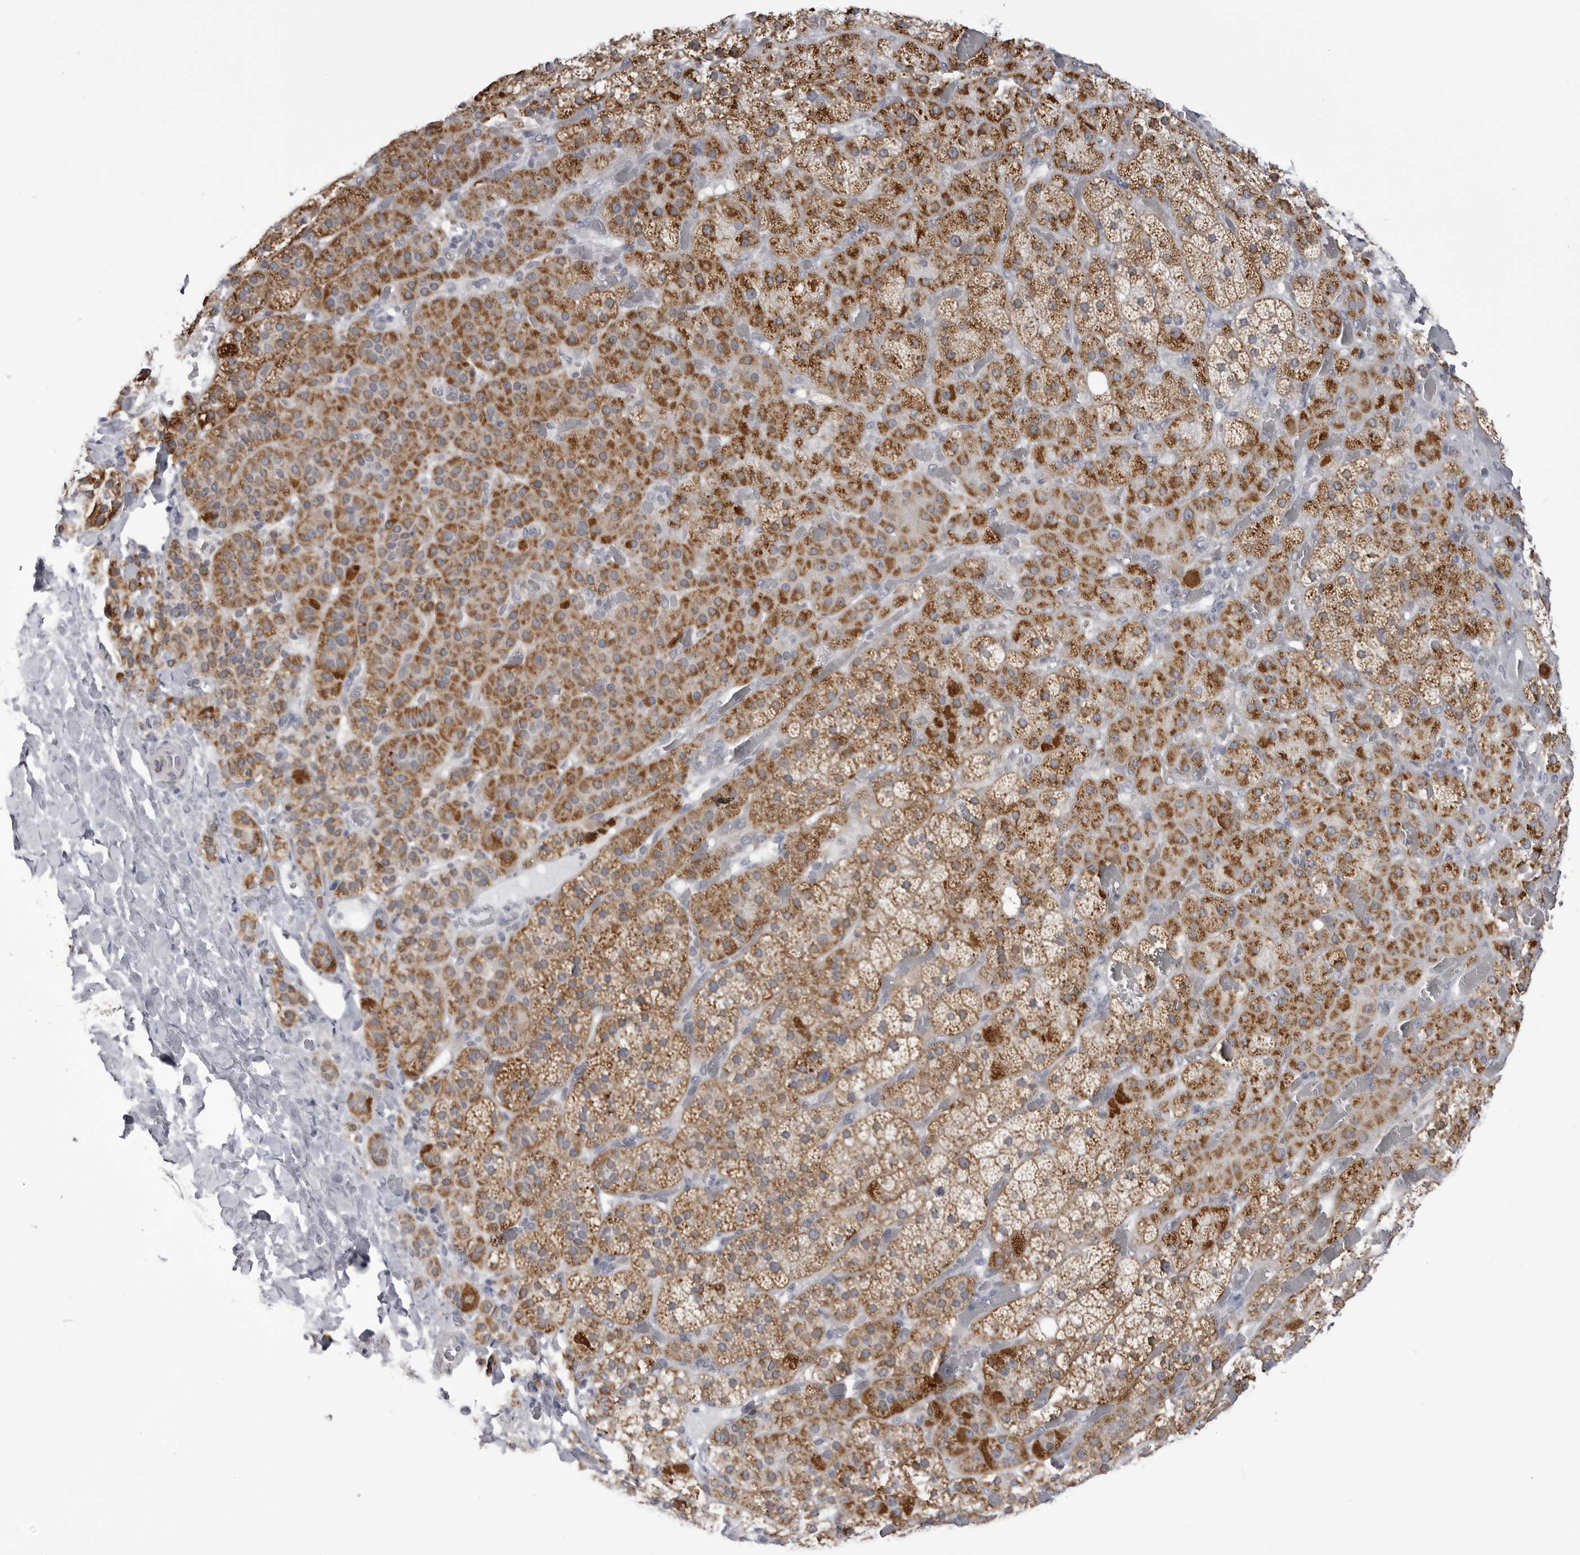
{"staining": {"intensity": "strong", "quantity": ">75%", "location": "cytoplasmic/membranous"}, "tissue": "adrenal gland", "cell_type": "Glandular cells", "image_type": "normal", "snomed": [{"axis": "morphology", "description": "Normal tissue, NOS"}, {"axis": "topography", "description": "Adrenal gland"}], "caption": "IHC image of benign adrenal gland: adrenal gland stained using immunohistochemistry displays high levels of strong protein expression localized specifically in the cytoplasmic/membranous of glandular cells, appearing as a cytoplasmic/membranous brown color.", "gene": "FH", "patient": {"sex": "male", "age": 57}}